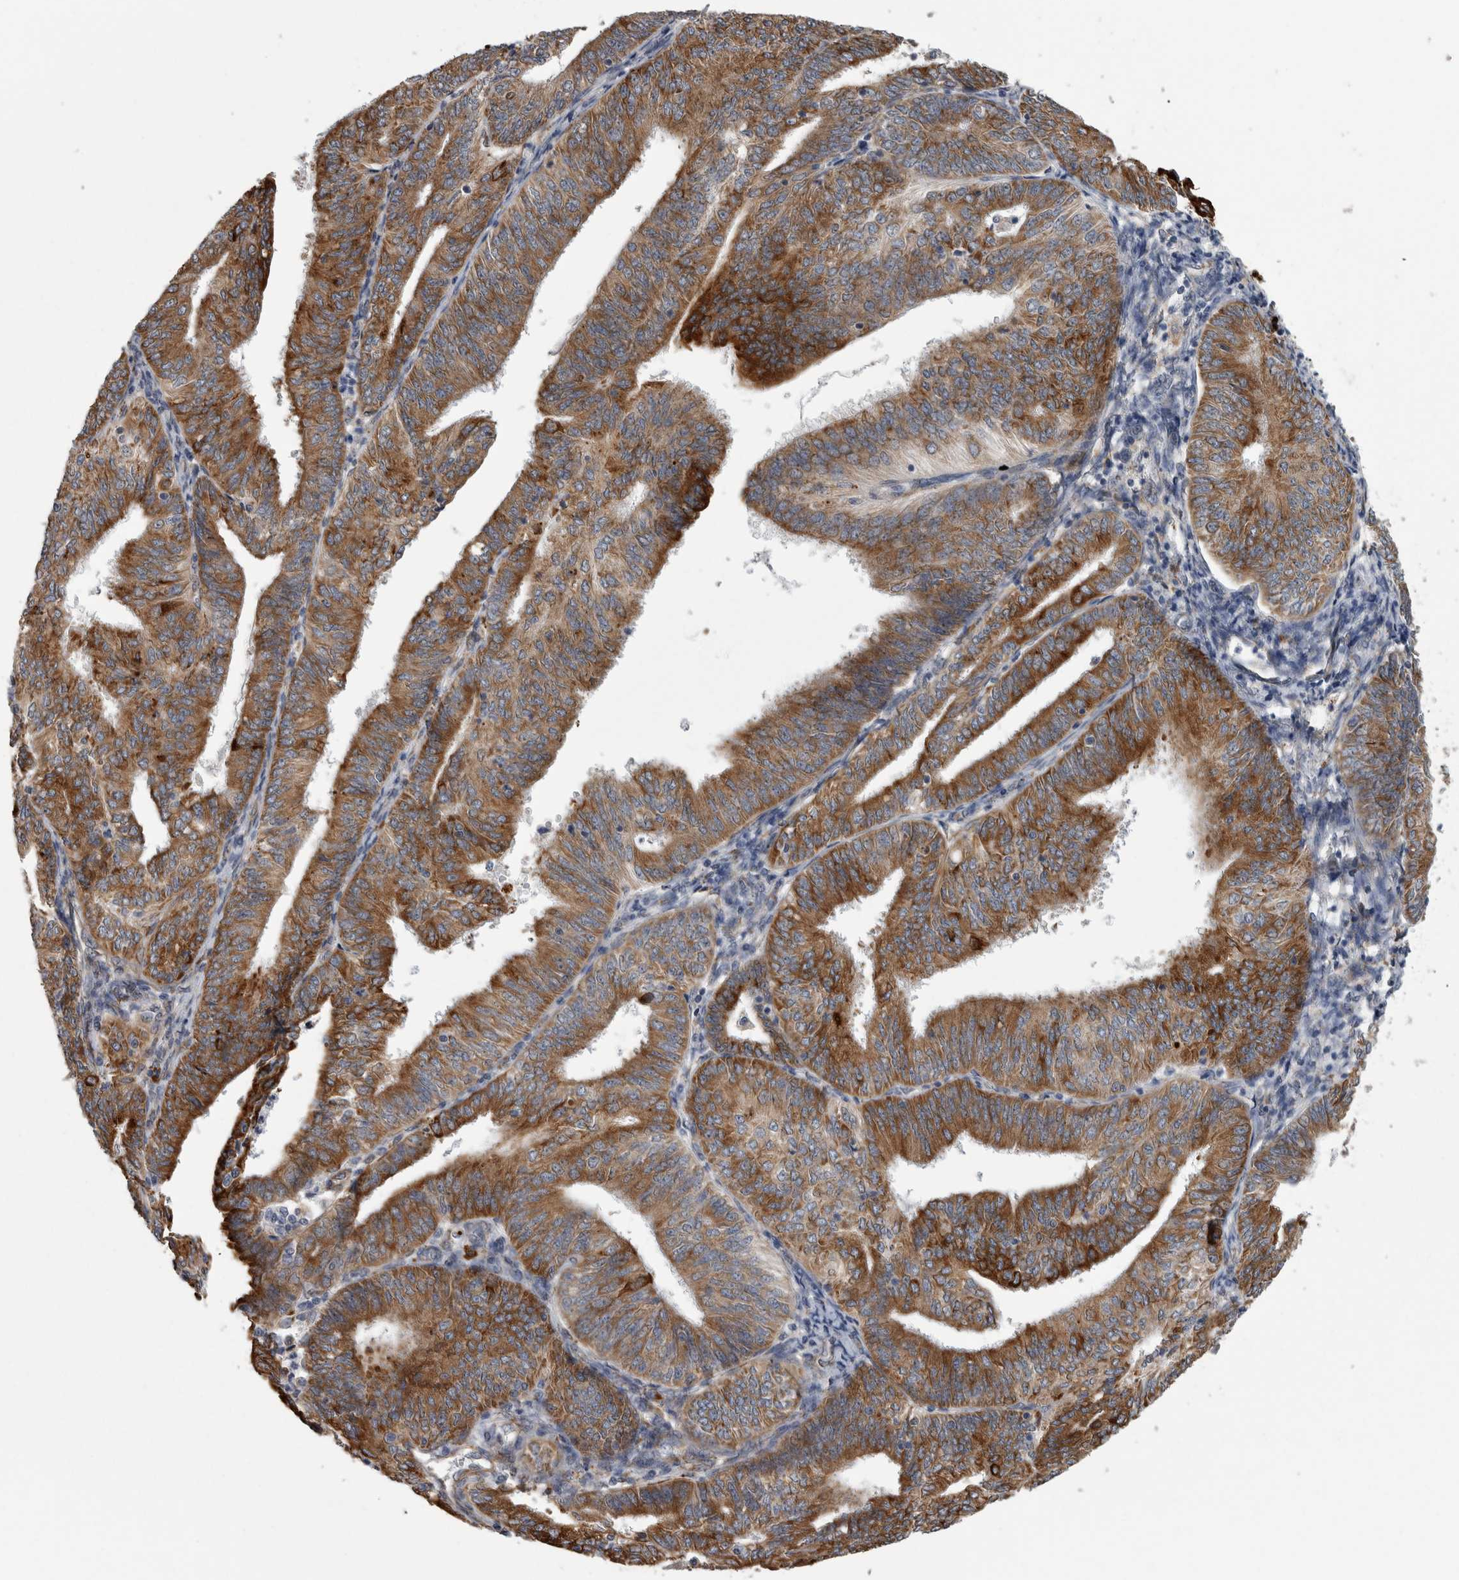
{"staining": {"intensity": "strong", "quantity": ">75%", "location": "cytoplasmic/membranous"}, "tissue": "endometrial cancer", "cell_type": "Tumor cells", "image_type": "cancer", "snomed": [{"axis": "morphology", "description": "Adenocarcinoma, NOS"}, {"axis": "topography", "description": "Endometrium"}], "caption": "Human endometrial cancer (adenocarcinoma) stained with a brown dye demonstrates strong cytoplasmic/membranous positive positivity in about >75% of tumor cells.", "gene": "FHIP2B", "patient": {"sex": "female", "age": 58}}